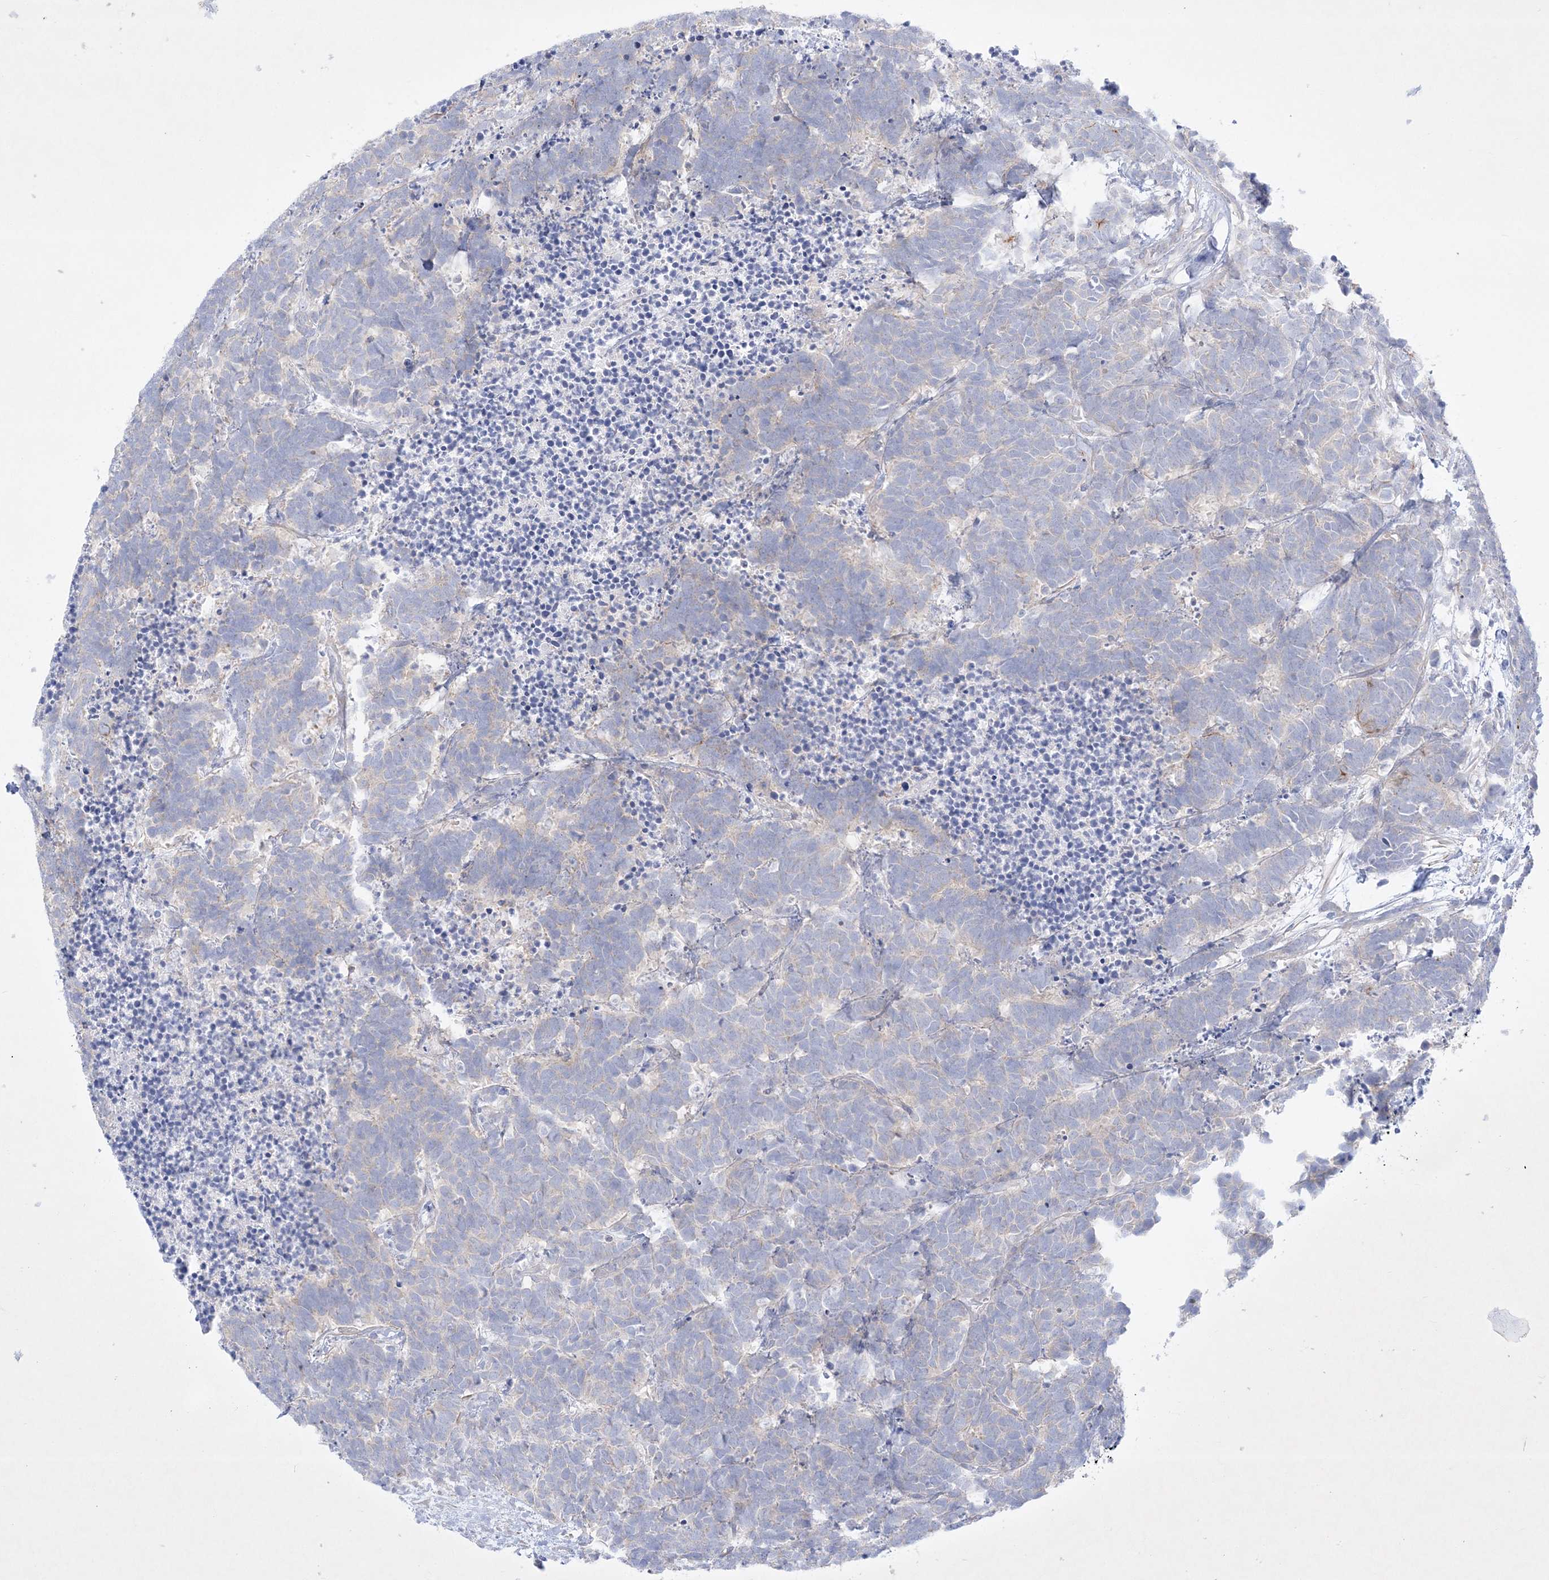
{"staining": {"intensity": "negative", "quantity": "none", "location": "none"}, "tissue": "carcinoid", "cell_type": "Tumor cells", "image_type": "cancer", "snomed": [{"axis": "morphology", "description": "Carcinoma, NOS"}, {"axis": "morphology", "description": "Carcinoid, malignant, NOS"}, {"axis": "topography", "description": "Urinary bladder"}], "caption": "Tumor cells show no significant protein expression in carcinoid (malignant). (DAB IHC visualized using brightfield microscopy, high magnification).", "gene": "FARSB", "patient": {"sex": "male", "age": 57}}